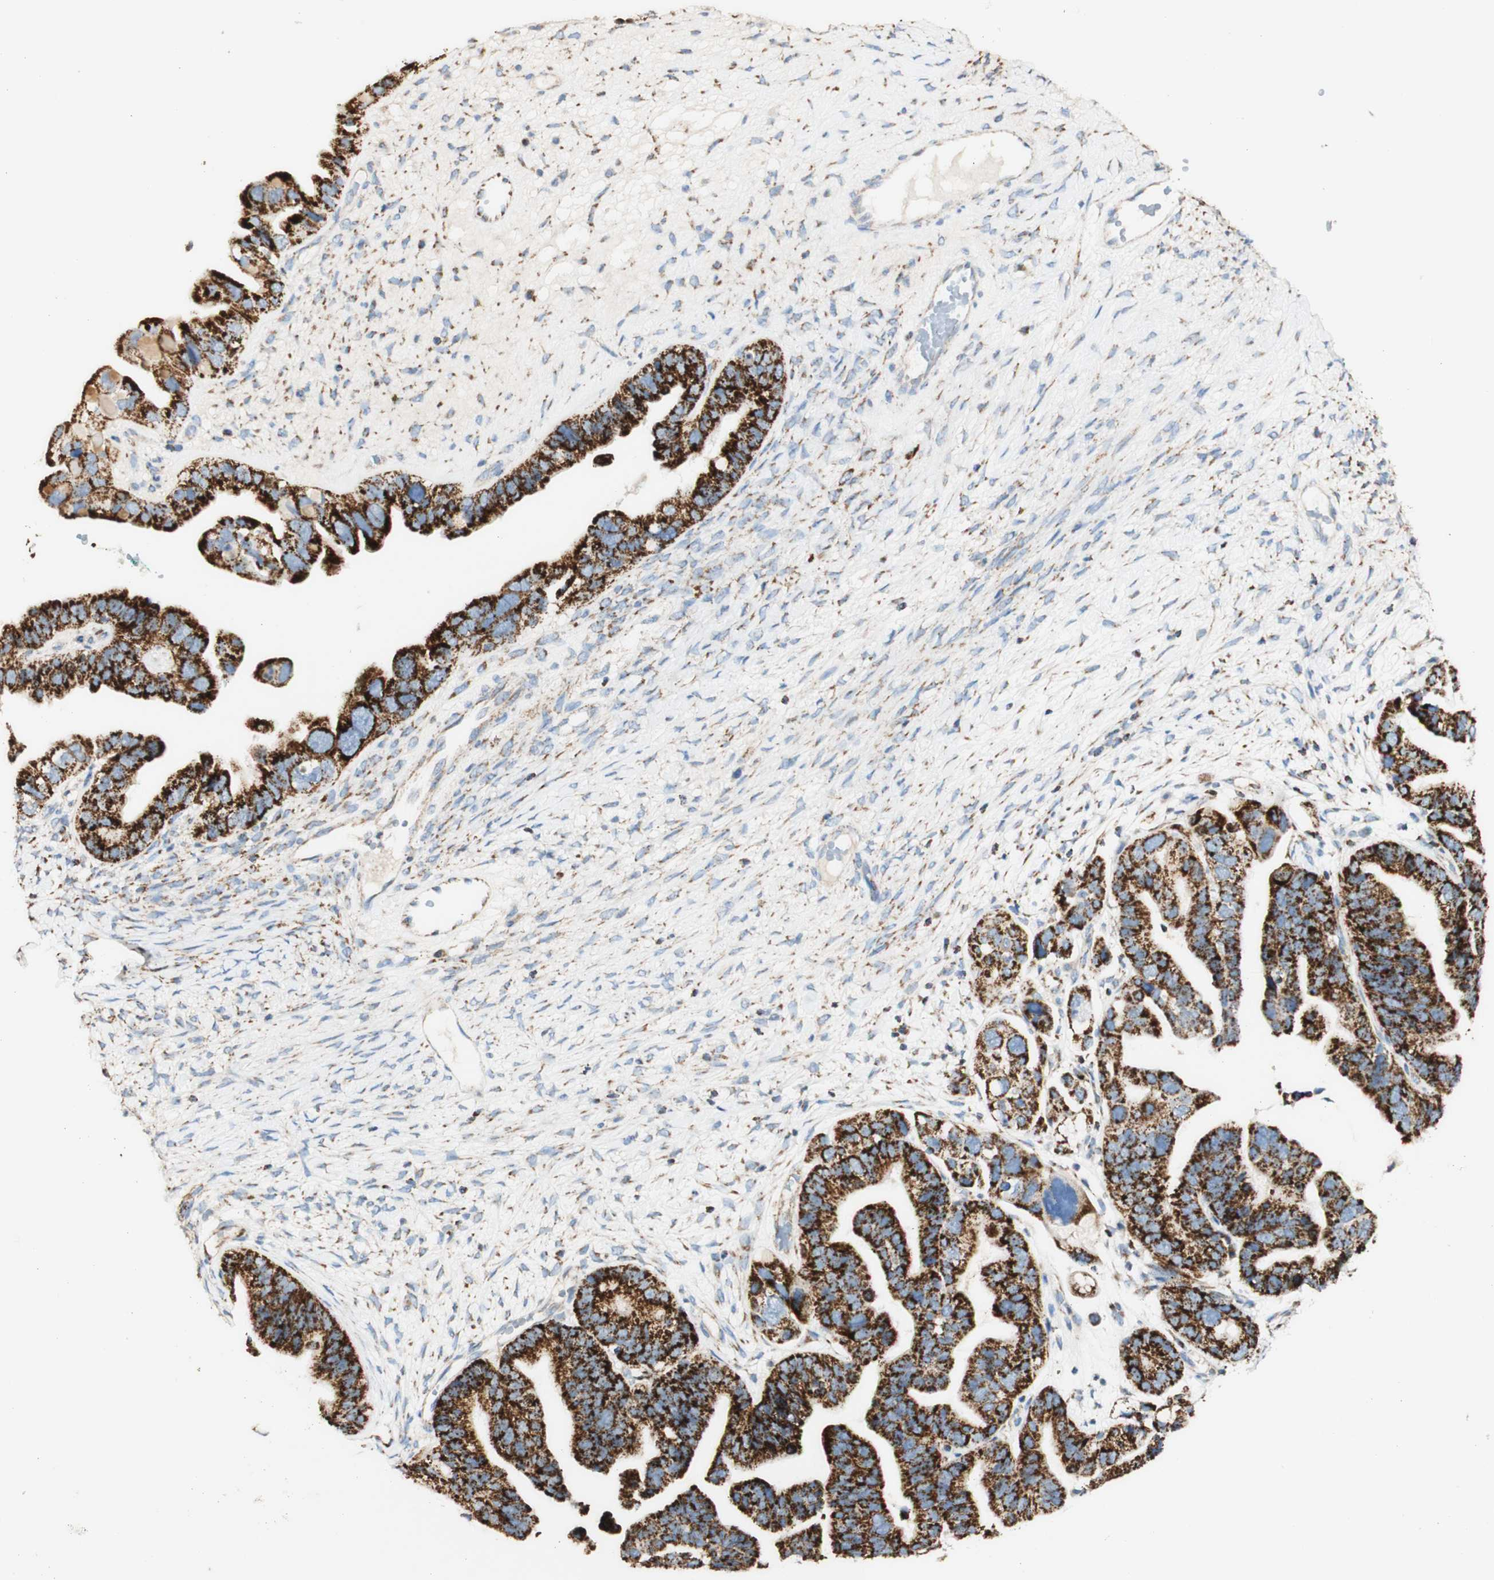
{"staining": {"intensity": "strong", "quantity": ">75%", "location": "cytoplasmic/membranous"}, "tissue": "ovarian cancer", "cell_type": "Tumor cells", "image_type": "cancer", "snomed": [{"axis": "morphology", "description": "Cystadenocarcinoma, serous, NOS"}, {"axis": "topography", "description": "Ovary"}], "caption": "Human ovarian serous cystadenocarcinoma stained with a brown dye shows strong cytoplasmic/membranous positive staining in about >75% of tumor cells.", "gene": "OXCT1", "patient": {"sex": "female", "age": 56}}